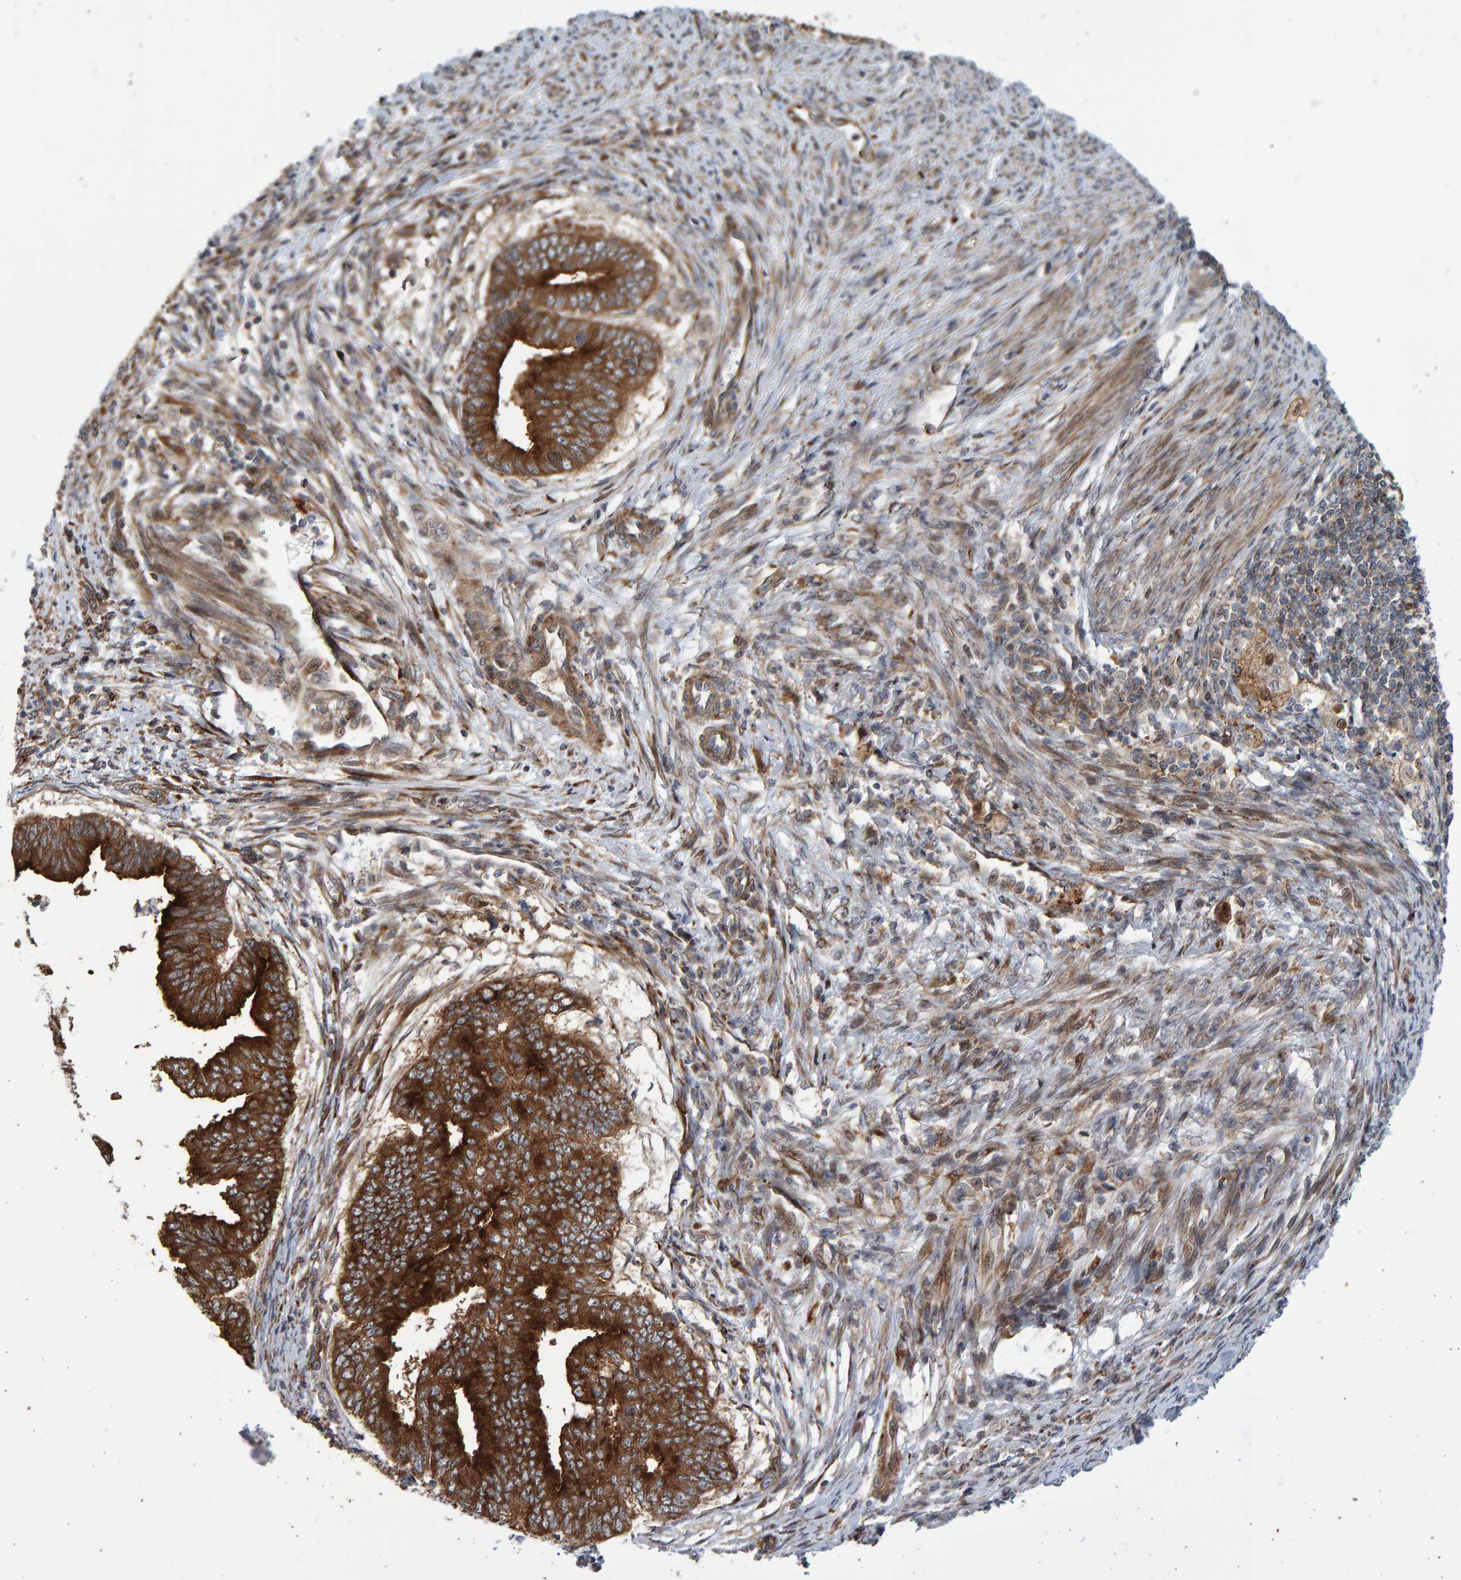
{"staining": {"intensity": "strong", "quantity": ">75%", "location": "cytoplasmic/membranous"}, "tissue": "endometrial cancer", "cell_type": "Tumor cells", "image_type": "cancer", "snomed": [{"axis": "morphology", "description": "Polyp, NOS"}, {"axis": "morphology", "description": "Adenocarcinoma, NOS"}, {"axis": "morphology", "description": "Adenoma, NOS"}, {"axis": "topography", "description": "Endometrium"}], "caption": "This micrograph shows IHC staining of human endometrial cancer (adenoma), with high strong cytoplasmic/membranous staining in about >75% of tumor cells.", "gene": "LRBA", "patient": {"sex": "female", "age": 79}}